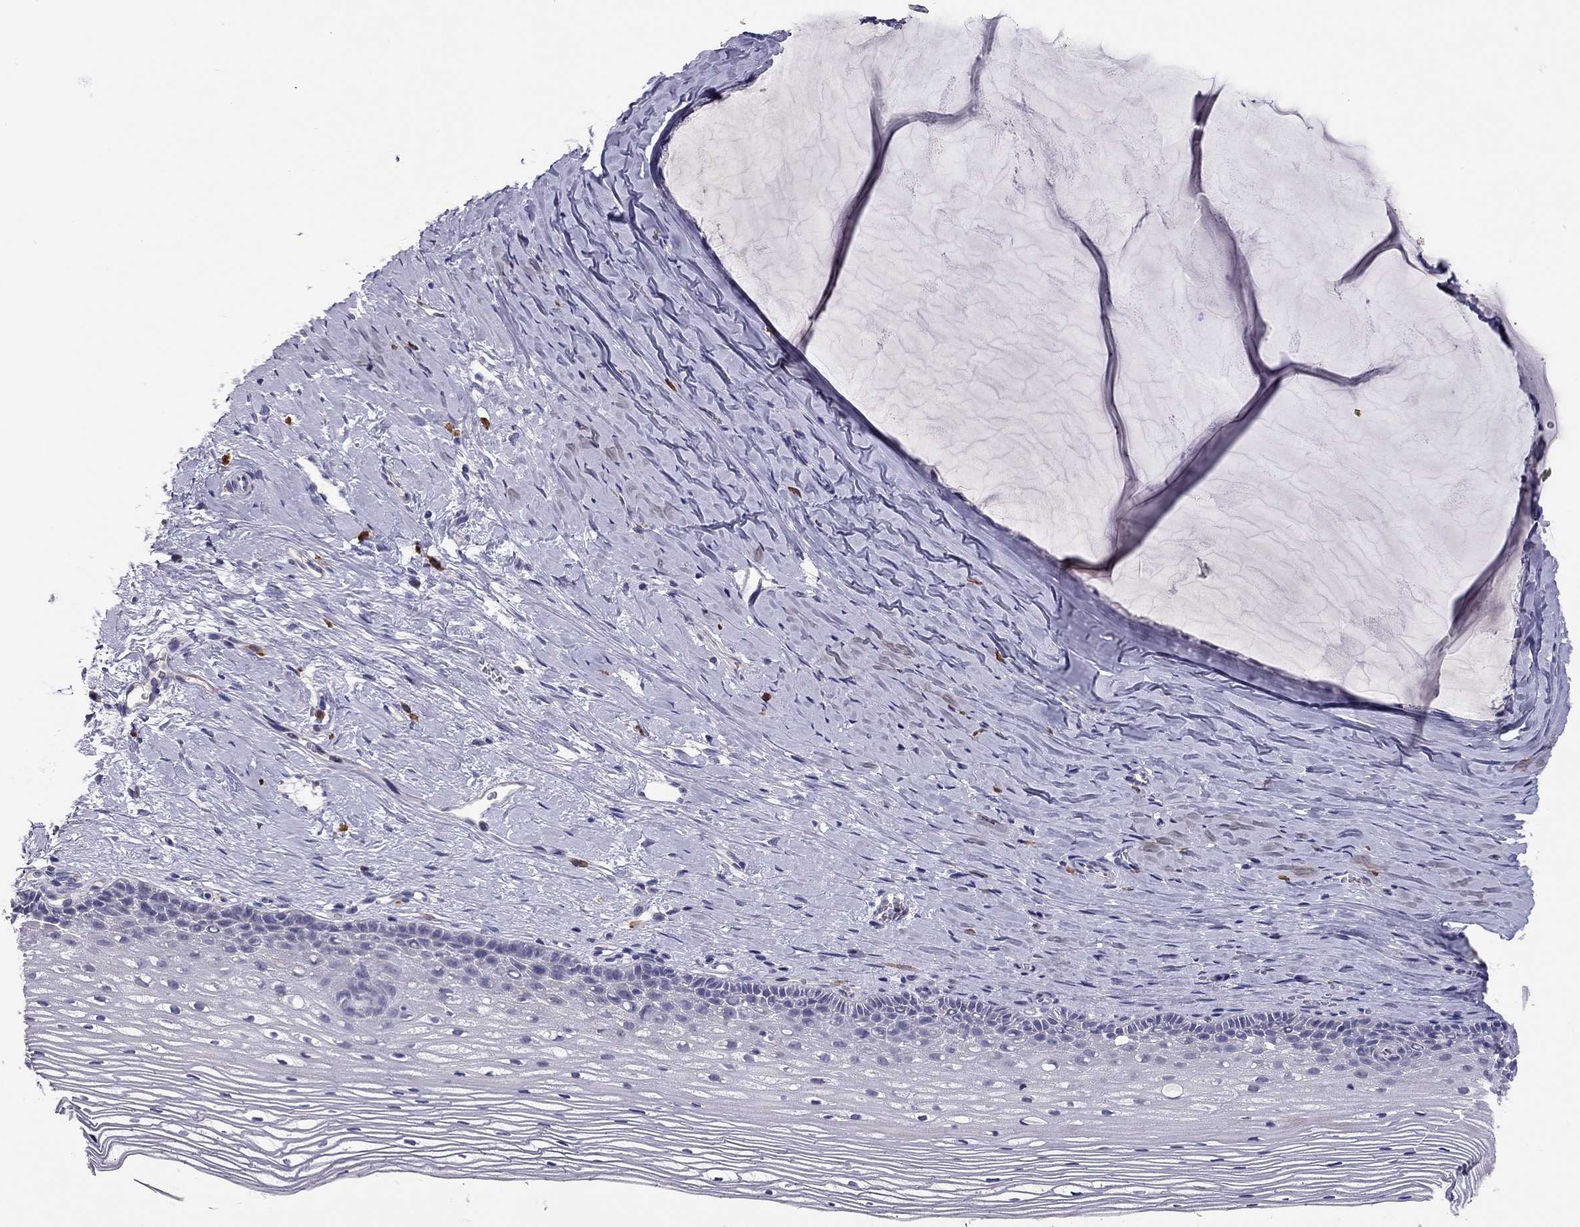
{"staining": {"intensity": "negative", "quantity": "none", "location": "none"}, "tissue": "cervix", "cell_type": "Glandular cells", "image_type": "normal", "snomed": [{"axis": "morphology", "description": "Normal tissue, NOS"}, {"axis": "topography", "description": "Cervix"}], "caption": "A high-resolution histopathology image shows immunohistochemistry (IHC) staining of benign cervix, which reveals no significant staining in glandular cells.", "gene": "SCARB1", "patient": {"sex": "female", "age": 40}}